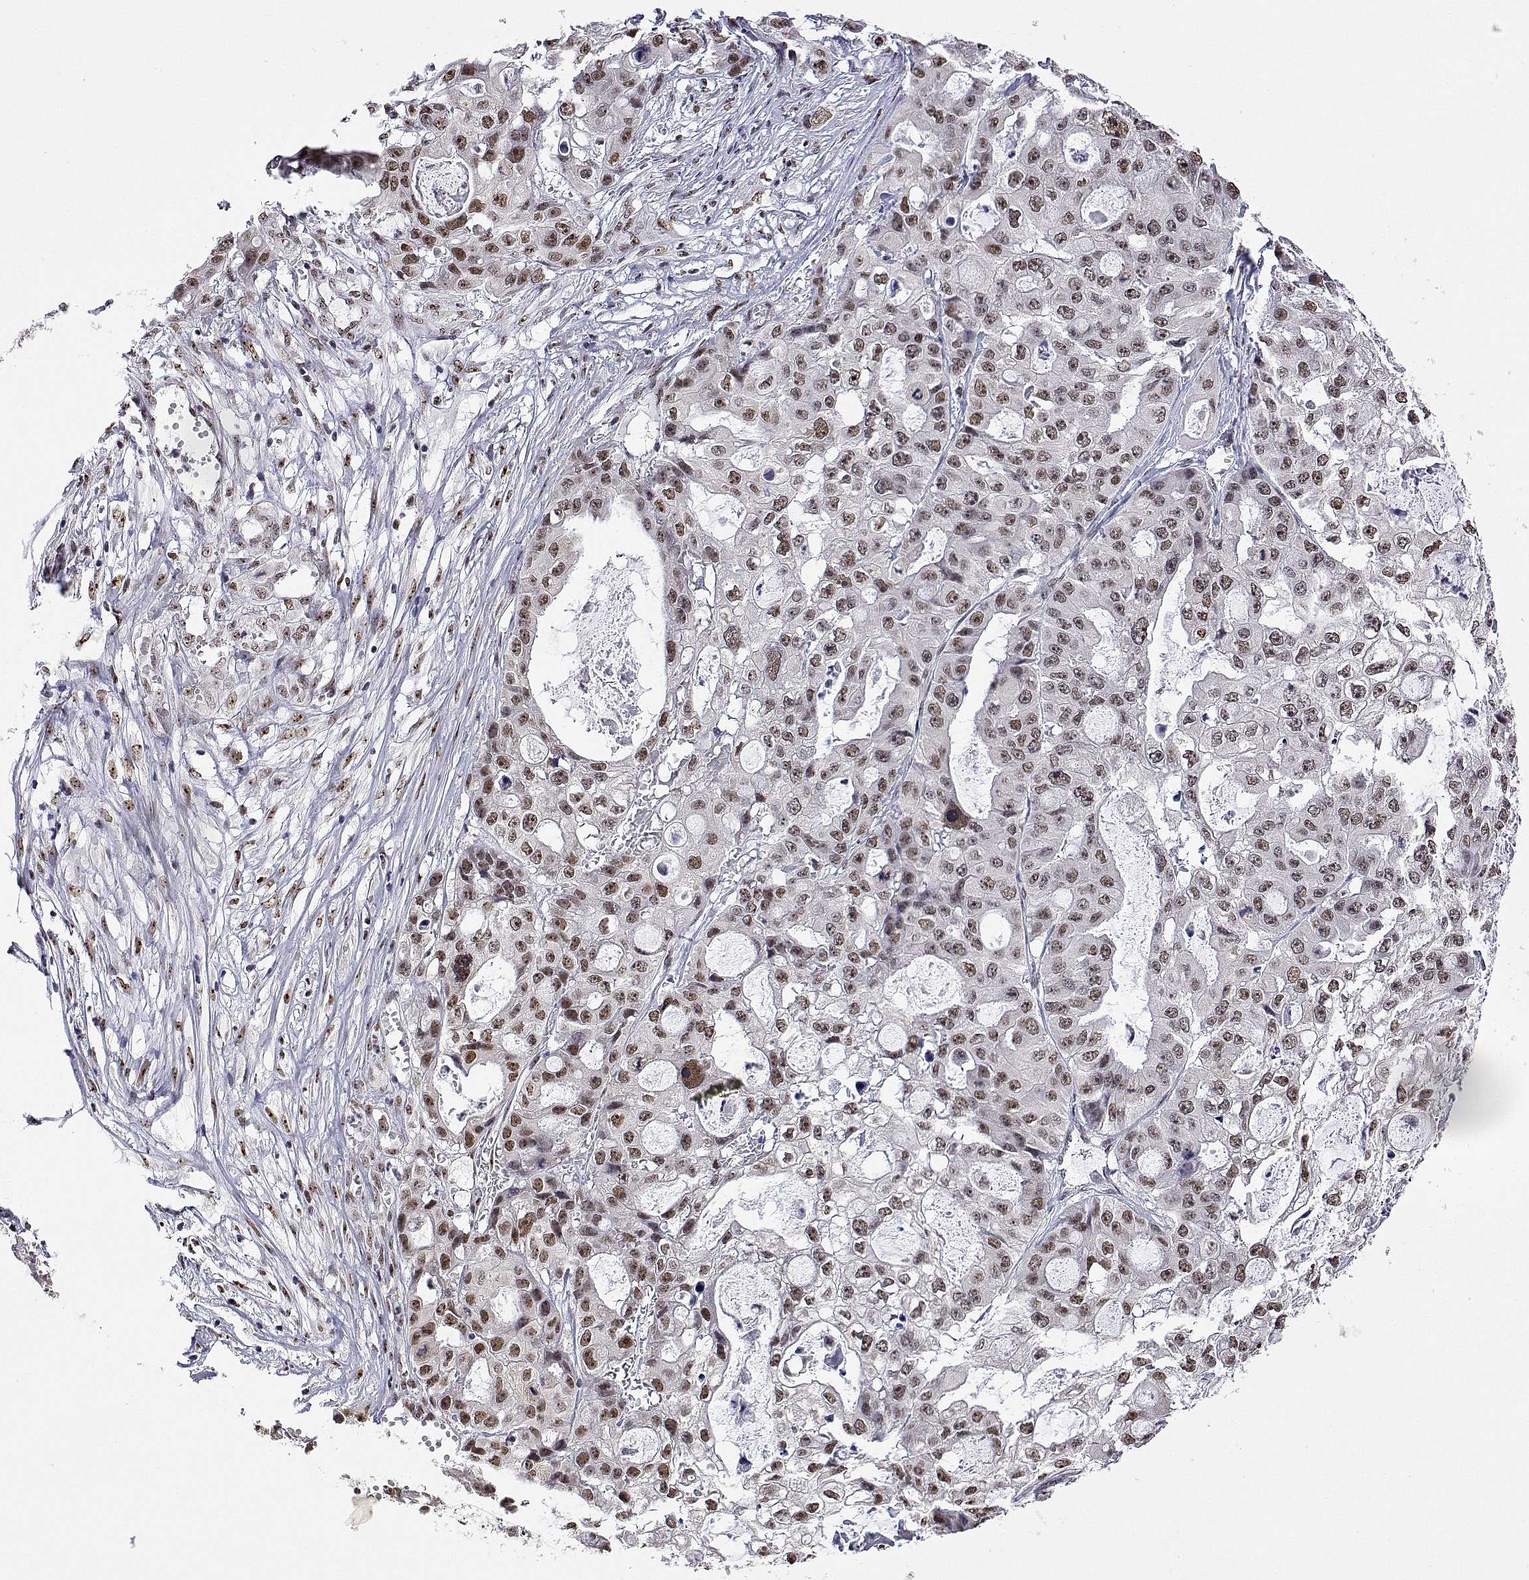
{"staining": {"intensity": "moderate", "quantity": ">75%", "location": "nuclear"}, "tissue": "ovarian cancer", "cell_type": "Tumor cells", "image_type": "cancer", "snomed": [{"axis": "morphology", "description": "Cystadenocarcinoma, serous, NOS"}, {"axis": "topography", "description": "Ovary"}], "caption": "Ovarian cancer stained with immunohistochemistry demonstrates moderate nuclear positivity in approximately >75% of tumor cells.", "gene": "ADAR", "patient": {"sex": "female", "age": 56}}